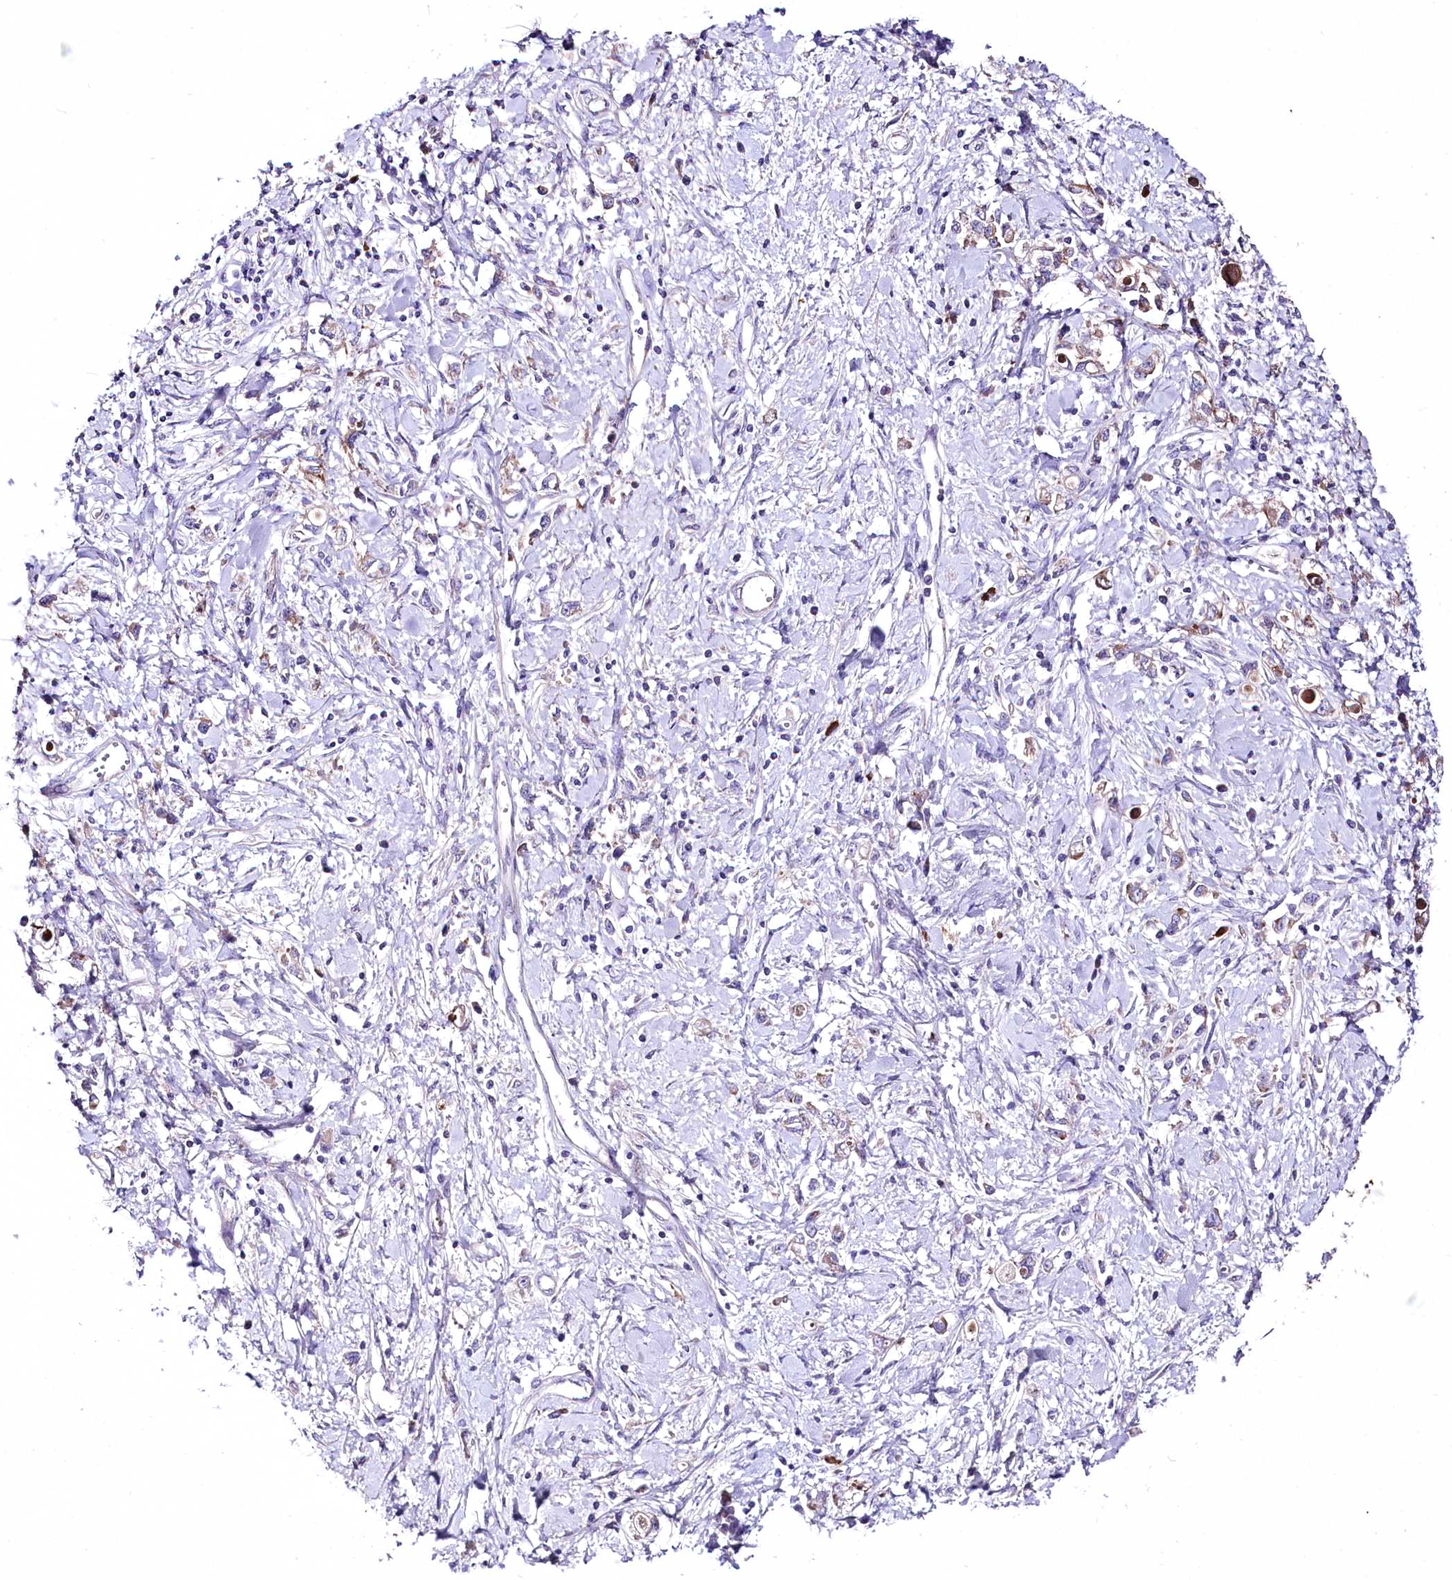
{"staining": {"intensity": "weak", "quantity": "<25%", "location": "cytoplasmic/membranous"}, "tissue": "stomach cancer", "cell_type": "Tumor cells", "image_type": "cancer", "snomed": [{"axis": "morphology", "description": "Adenocarcinoma, NOS"}, {"axis": "topography", "description": "Stomach"}], "caption": "High magnification brightfield microscopy of adenocarcinoma (stomach) stained with DAB (3,3'-diaminobenzidine) (brown) and counterstained with hematoxylin (blue): tumor cells show no significant staining. The staining was performed using DAB to visualize the protein expression in brown, while the nuclei were stained in blue with hematoxylin (Magnification: 20x).", "gene": "CEP164", "patient": {"sex": "female", "age": 76}}